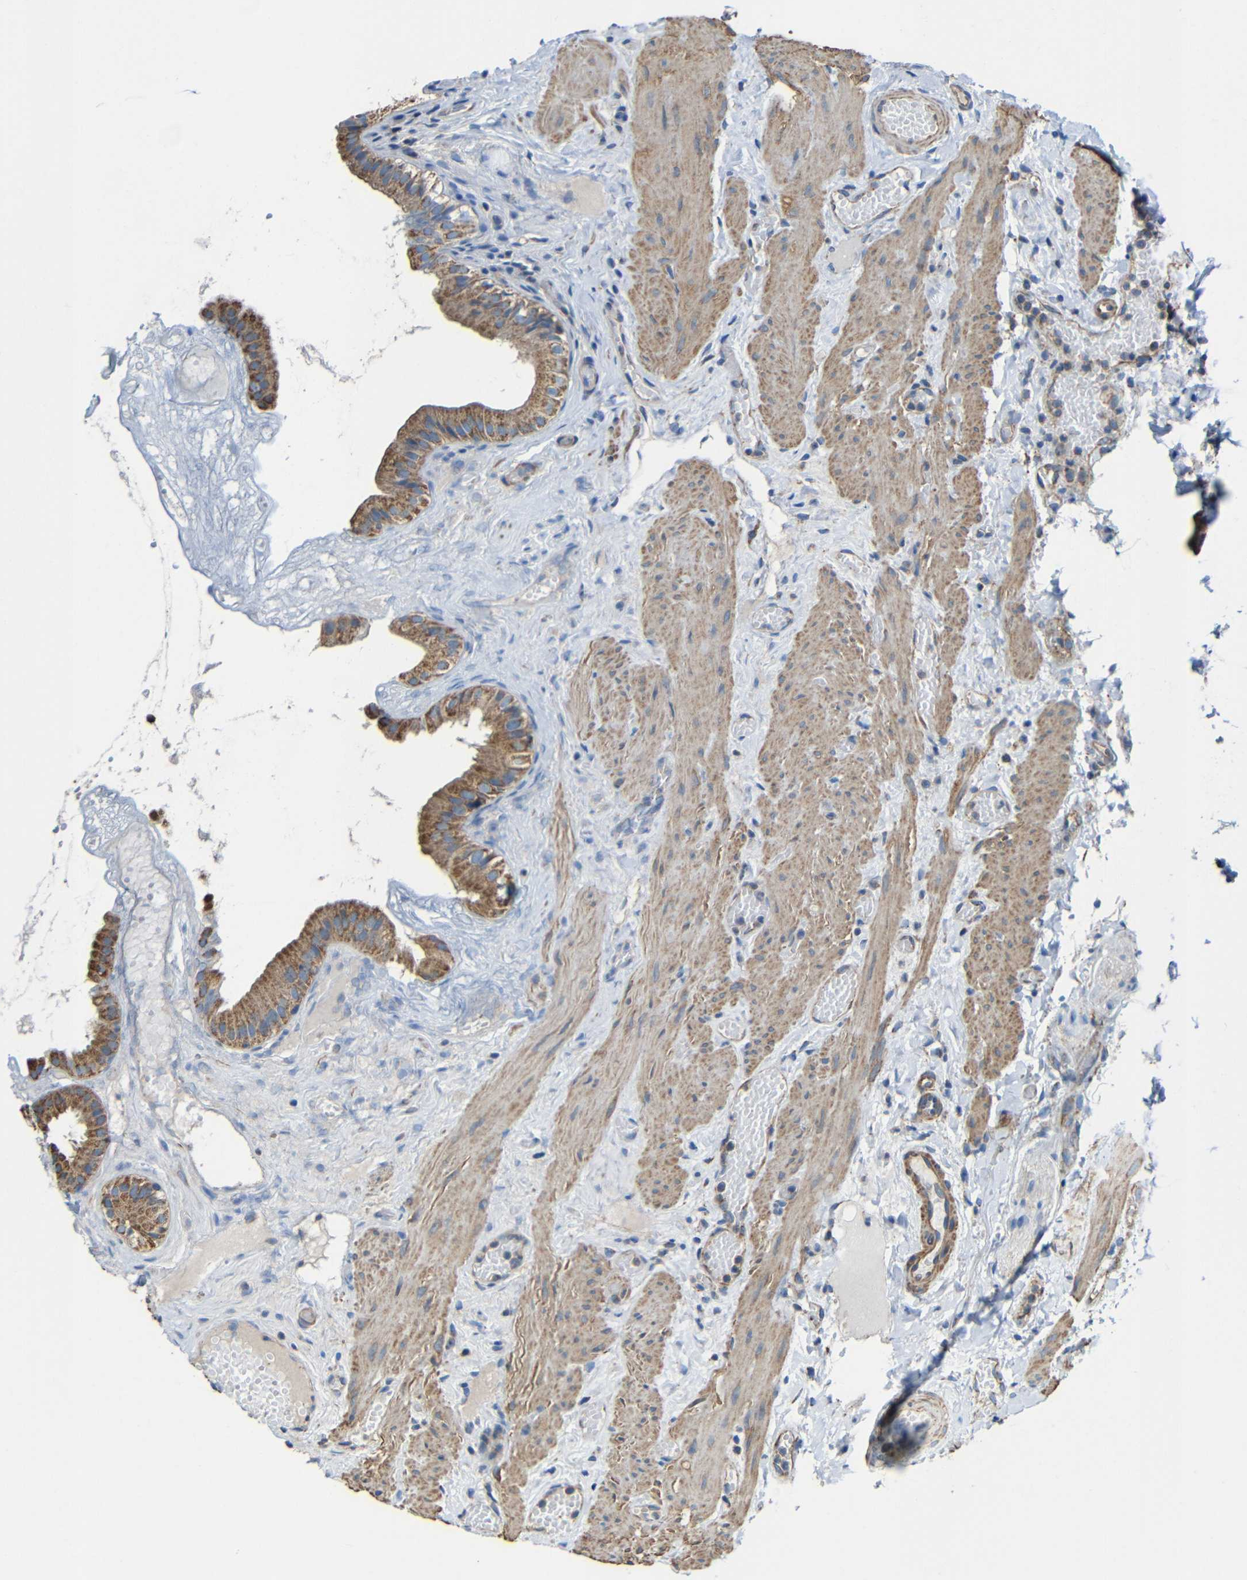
{"staining": {"intensity": "strong", "quantity": ">75%", "location": "cytoplasmic/membranous"}, "tissue": "gallbladder", "cell_type": "Glandular cells", "image_type": "normal", "snomed": [{"axis": "morphology", "description": "Normal tissue, NOS"}, {"axis": "topography", "description": "Gallbladder"}], "caption": "Immunohistochemistry (DAB (3,3'-diaminobenzidine)) staining of unremarkable human gallbladder shows strong cytoplasmic/membranous protein expression in approximately >75% of glandular cells.", "gene": "INTS6L", "patient": {"sex": "female", "age": 26}}